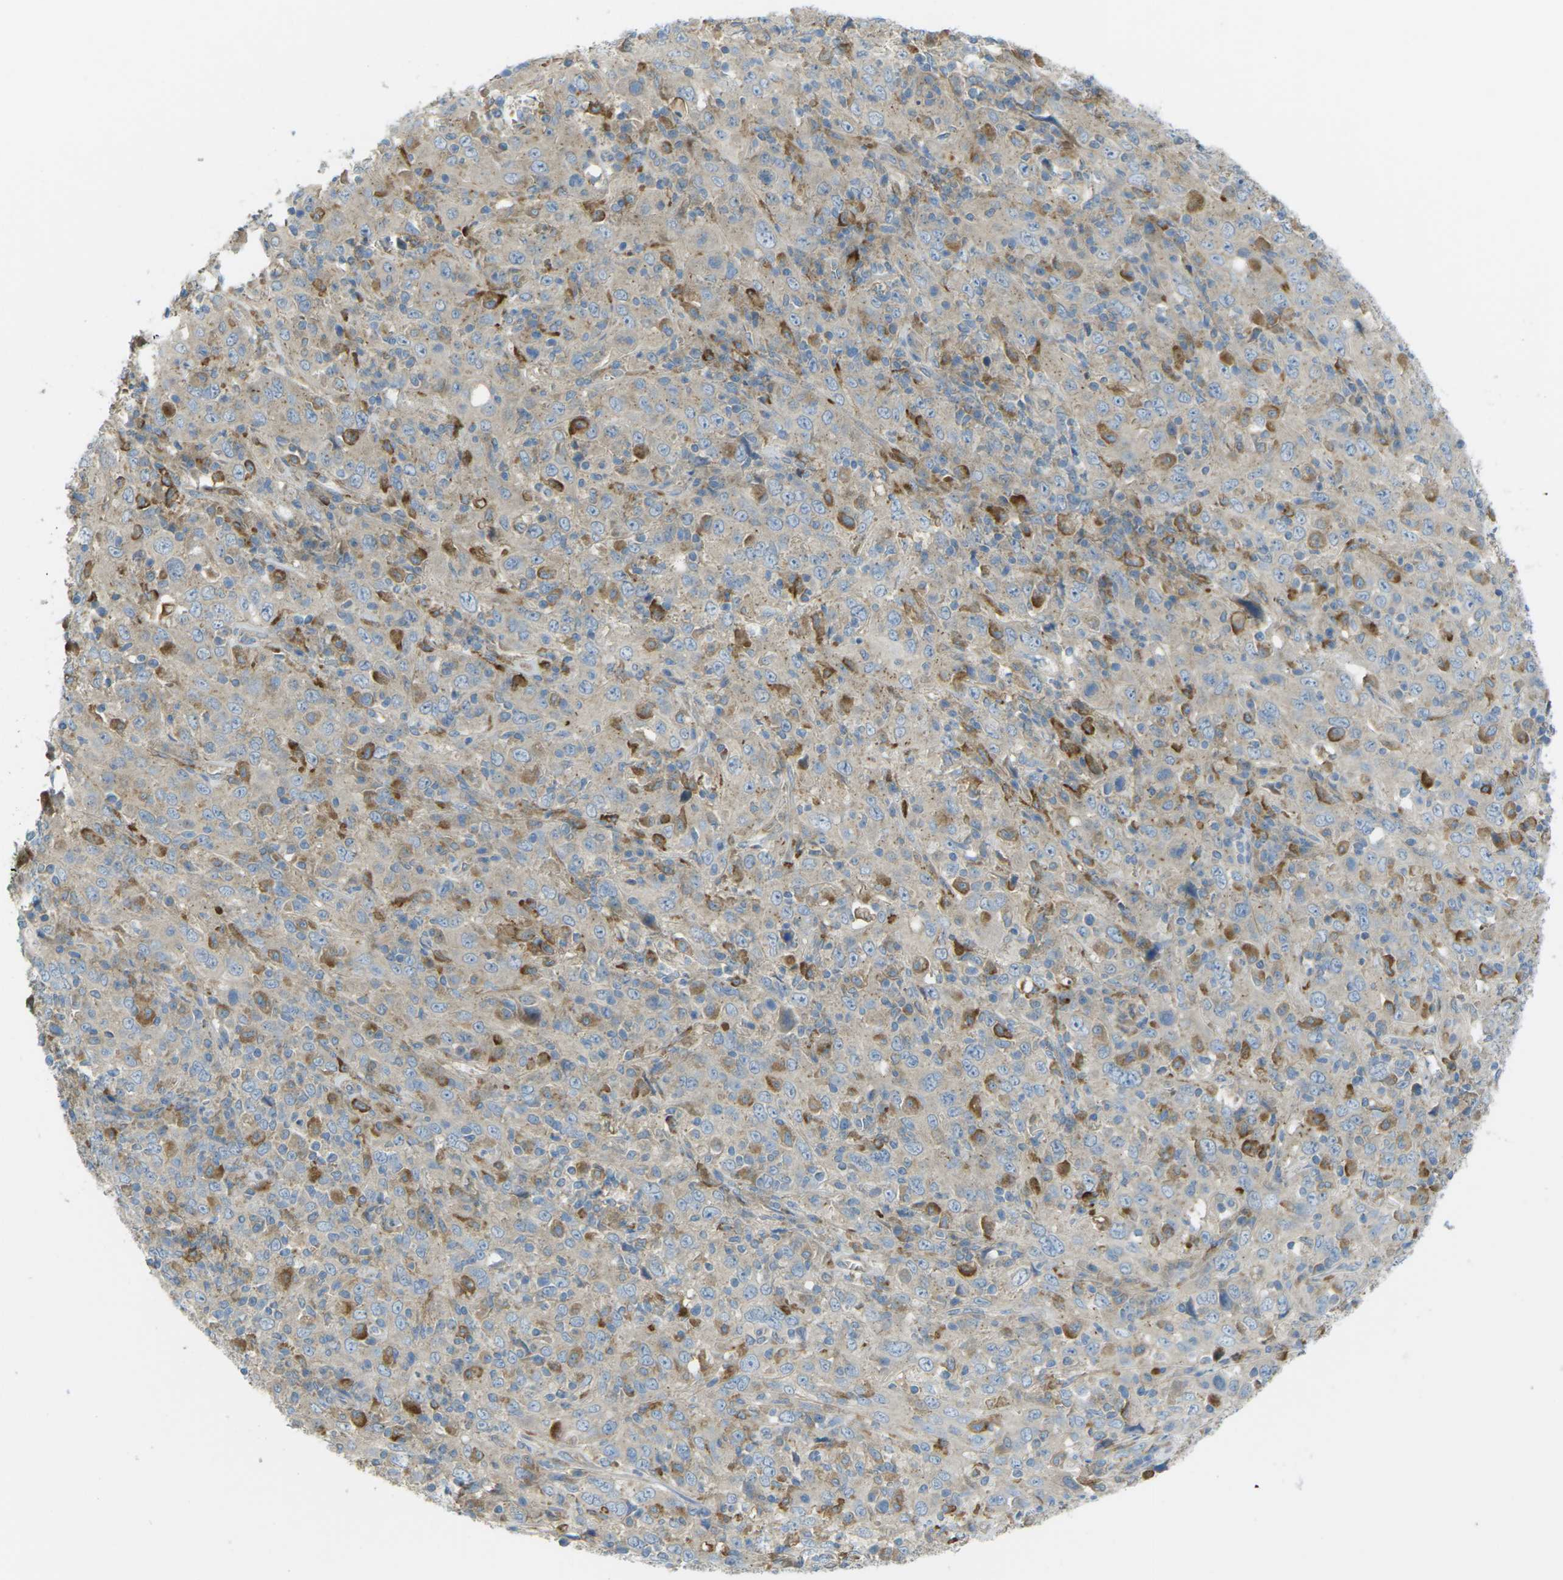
{"staining": {"intensity": "moderate", "quantity": "25%-75%", "location": "cytoplasmic/membranous"}, "tissue": "cervical cancer", "cell_type": "Tumor cells", "image_type": "cancer", "snomed": [{"axis": "morphology", "description": "Squamous cell carcinoma, NOS"}, {"axis": "topography", "description": "Cervix"}], "caption": "Protein staining demonstrates moderate cytoplasmic/membranous staining in about 25%-75% of tumor cells in squamous cell carcinoma (cervical). (DAB (3,3'-diaminobenzidine) IHC with brightfield microscopy, high magnification).", "gene": "MYLK4", "patient": {"sex": "female", "age": 46}}